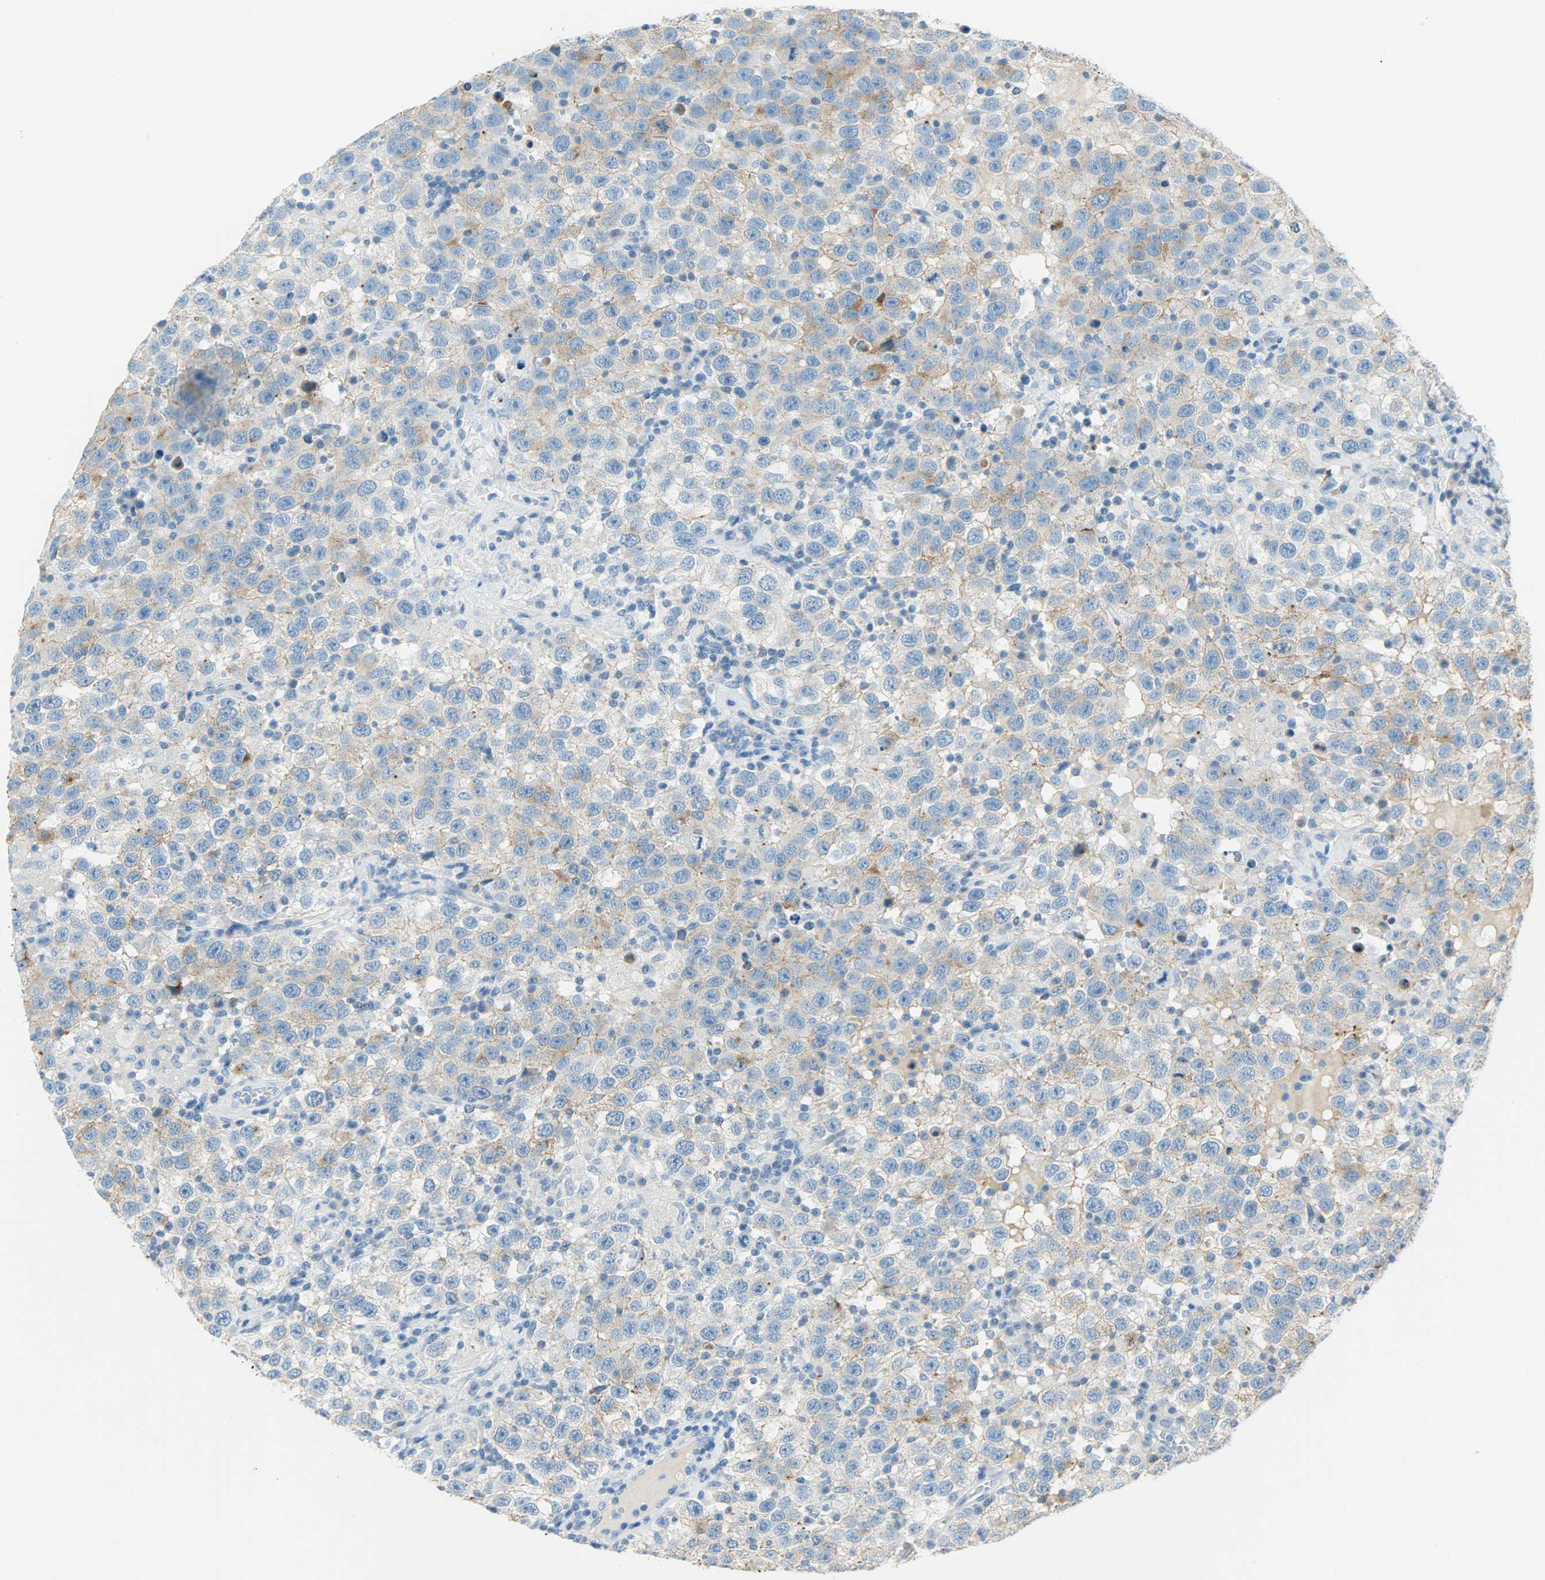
{"staining": {"intensity": "moderate", "quantity": ">75%", "location": "cytoplasmic/membranous"}, "tissue": "testis cancer", "cell_type": "Tumor cells", "image_type": "cancer", "snomed": [{"axis": "morphology", "description": "Seminoma, NOS"}, {"axis": "topography", "description": "Testis"}], "caption": "This is an image of IHC staining of testis cancer, which shows moderate expression in the cytoplasmic/membranous of tumor cells.", "gene": "PROM1", "patient": {"sex": "male", "age": 41}}